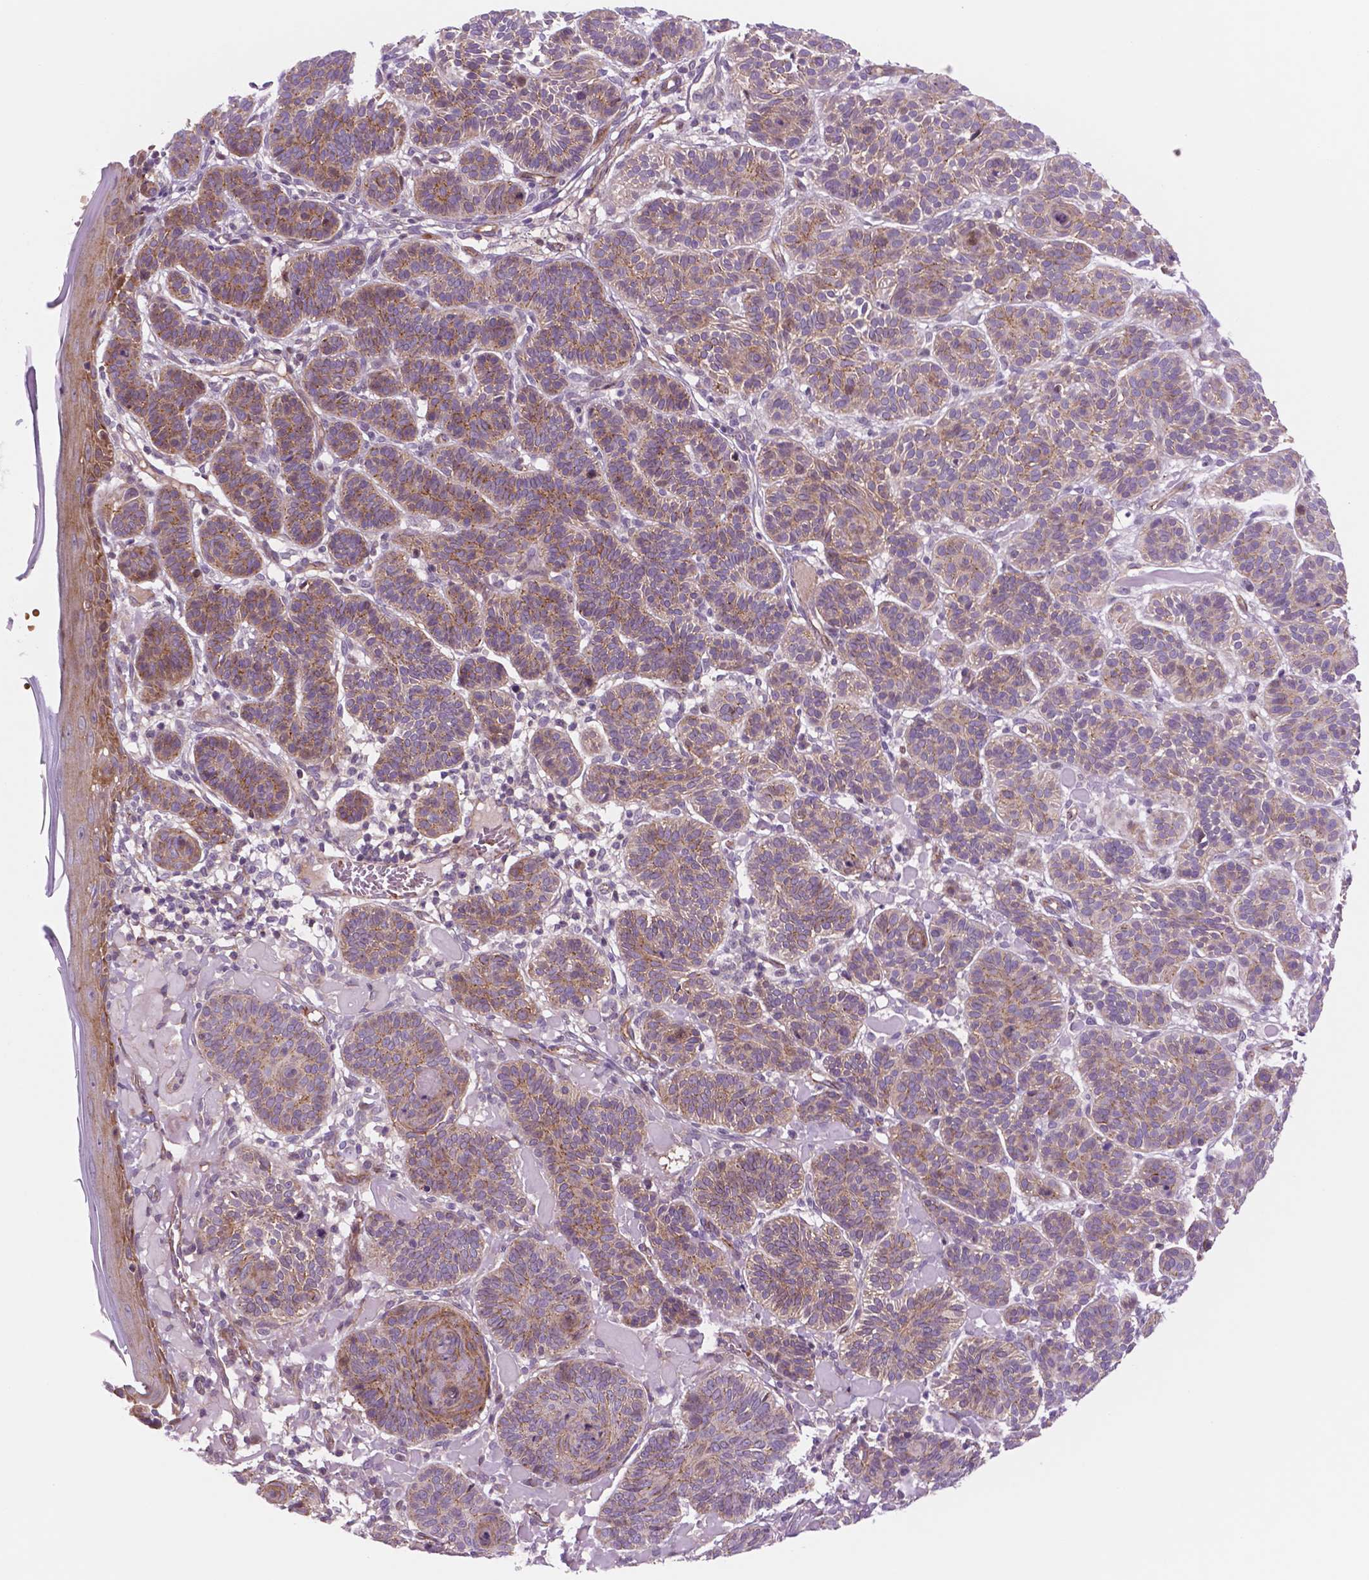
{"staining": {"intensity": "moderate", "quantity": ">75%", "location": "cytoplasmic/membranous"}, "tissue": "skin cancer", "cell_type": "Tumor cells", "image_type": "cancer", "snomed": [{"axis": "morphology", "description": "Basal cell carcinoma"}, {"axis": "topography", "description": "Skin"}], "caption": "Skin cancer (basal cell carcinoma) stained with a protein marker exhibits moderate staining in tumor cells.", "gene": "RND3", "patient": {"sex": "male", "age": 85}}